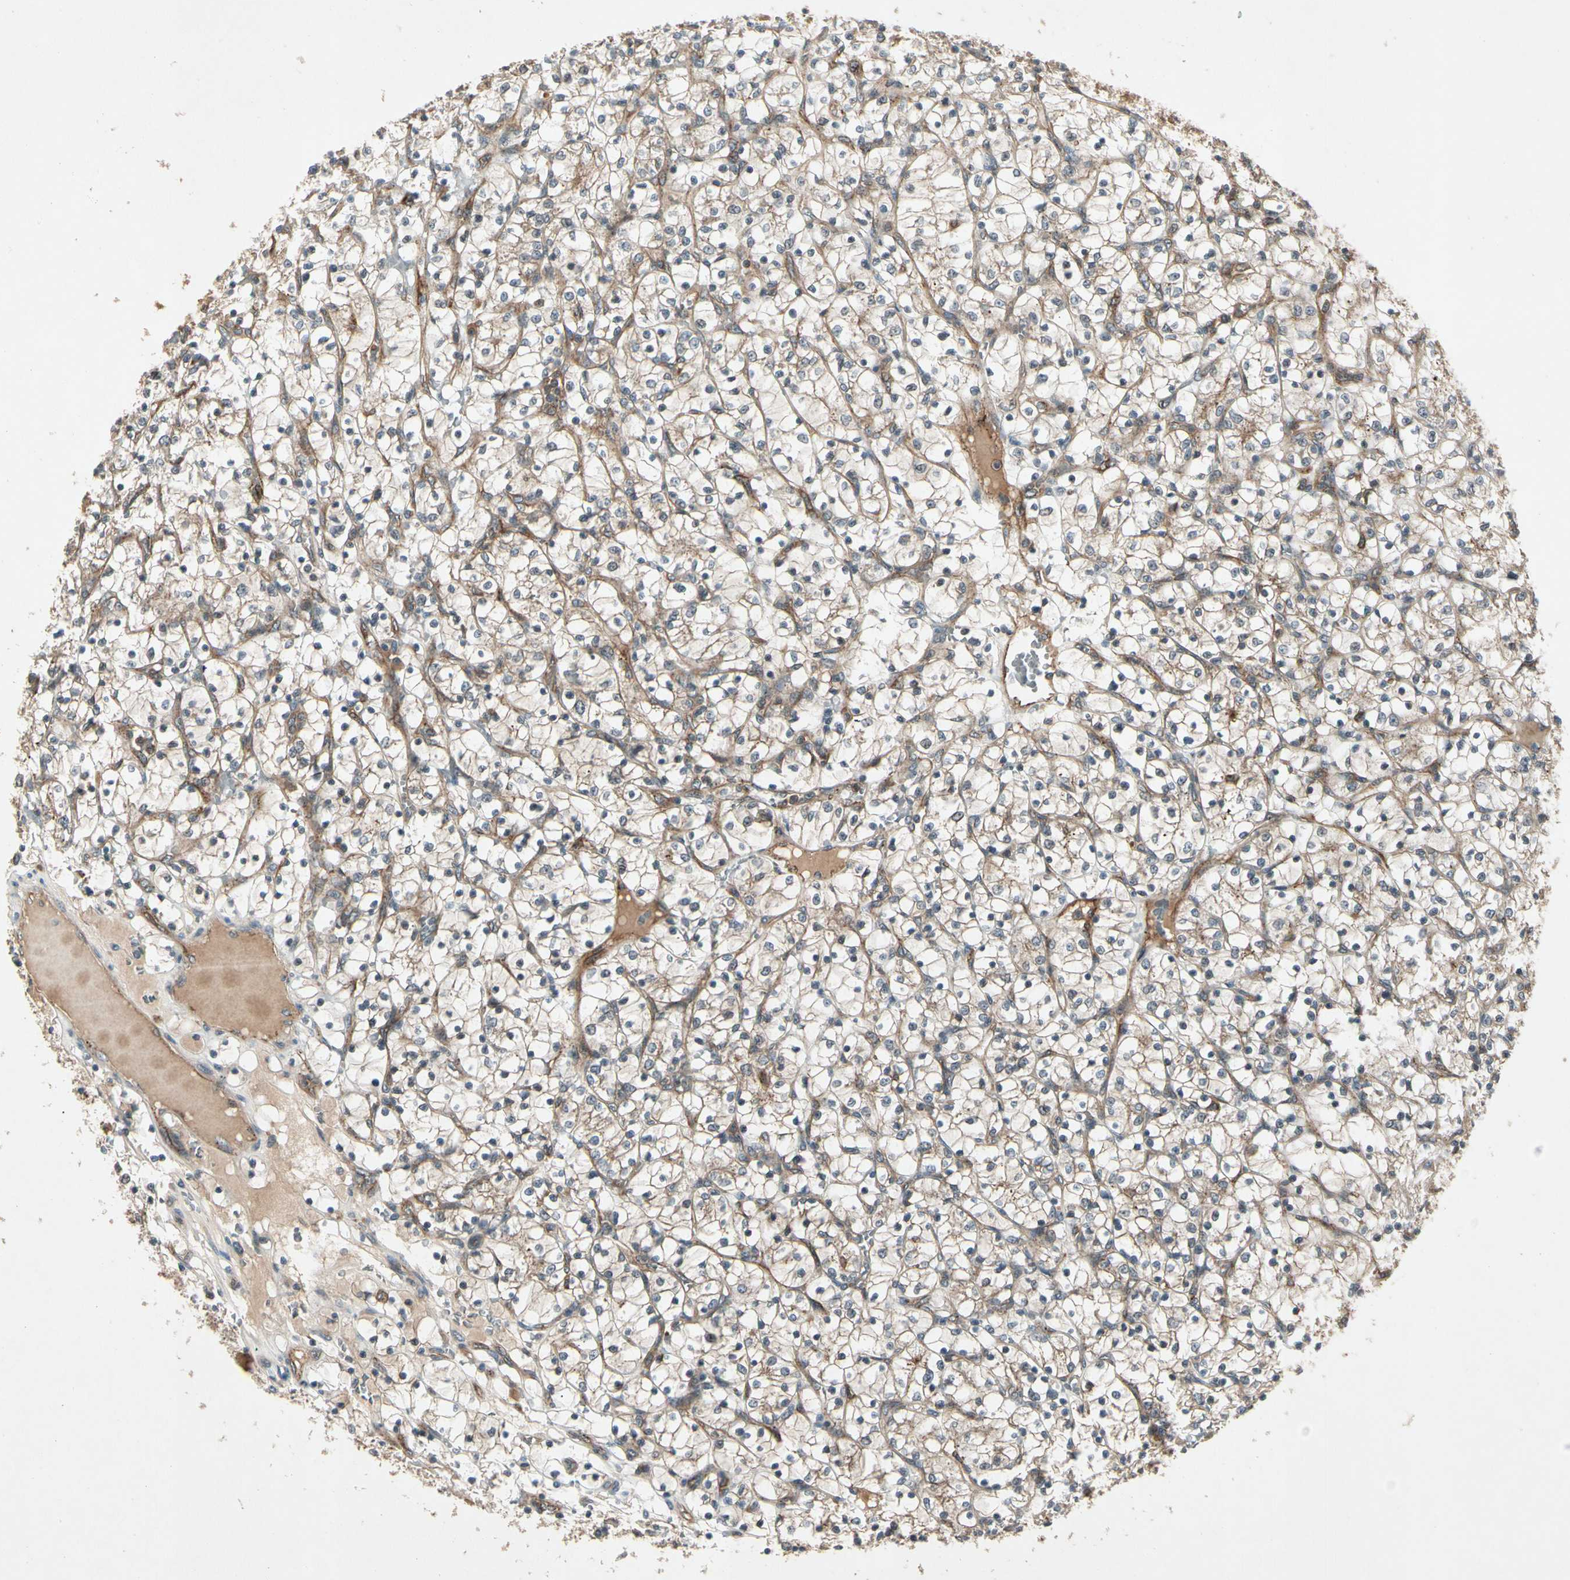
{"staining": {"intensity": "weak", "quantity": "25%-75%", "location": "cytoplasmic/membranous"}, "tissue": "renal cancer", "cell_type": "Tumor cells", "image_type": "cancer", "snomed": [{"axis": "morphology", "description": "Adenocarcinoma, NOS"}, {"axis": "topography", "description": "Kidney"}], "caption": "Immunohistochemistry (DAB) staining of human renal cancer demonstrates weak cytoplasmic/membranous protein positivity in approximately 25%-75% of tumor cells.", "gene": "FLOT1", "patient": {"sex": "female", "age": 69}}